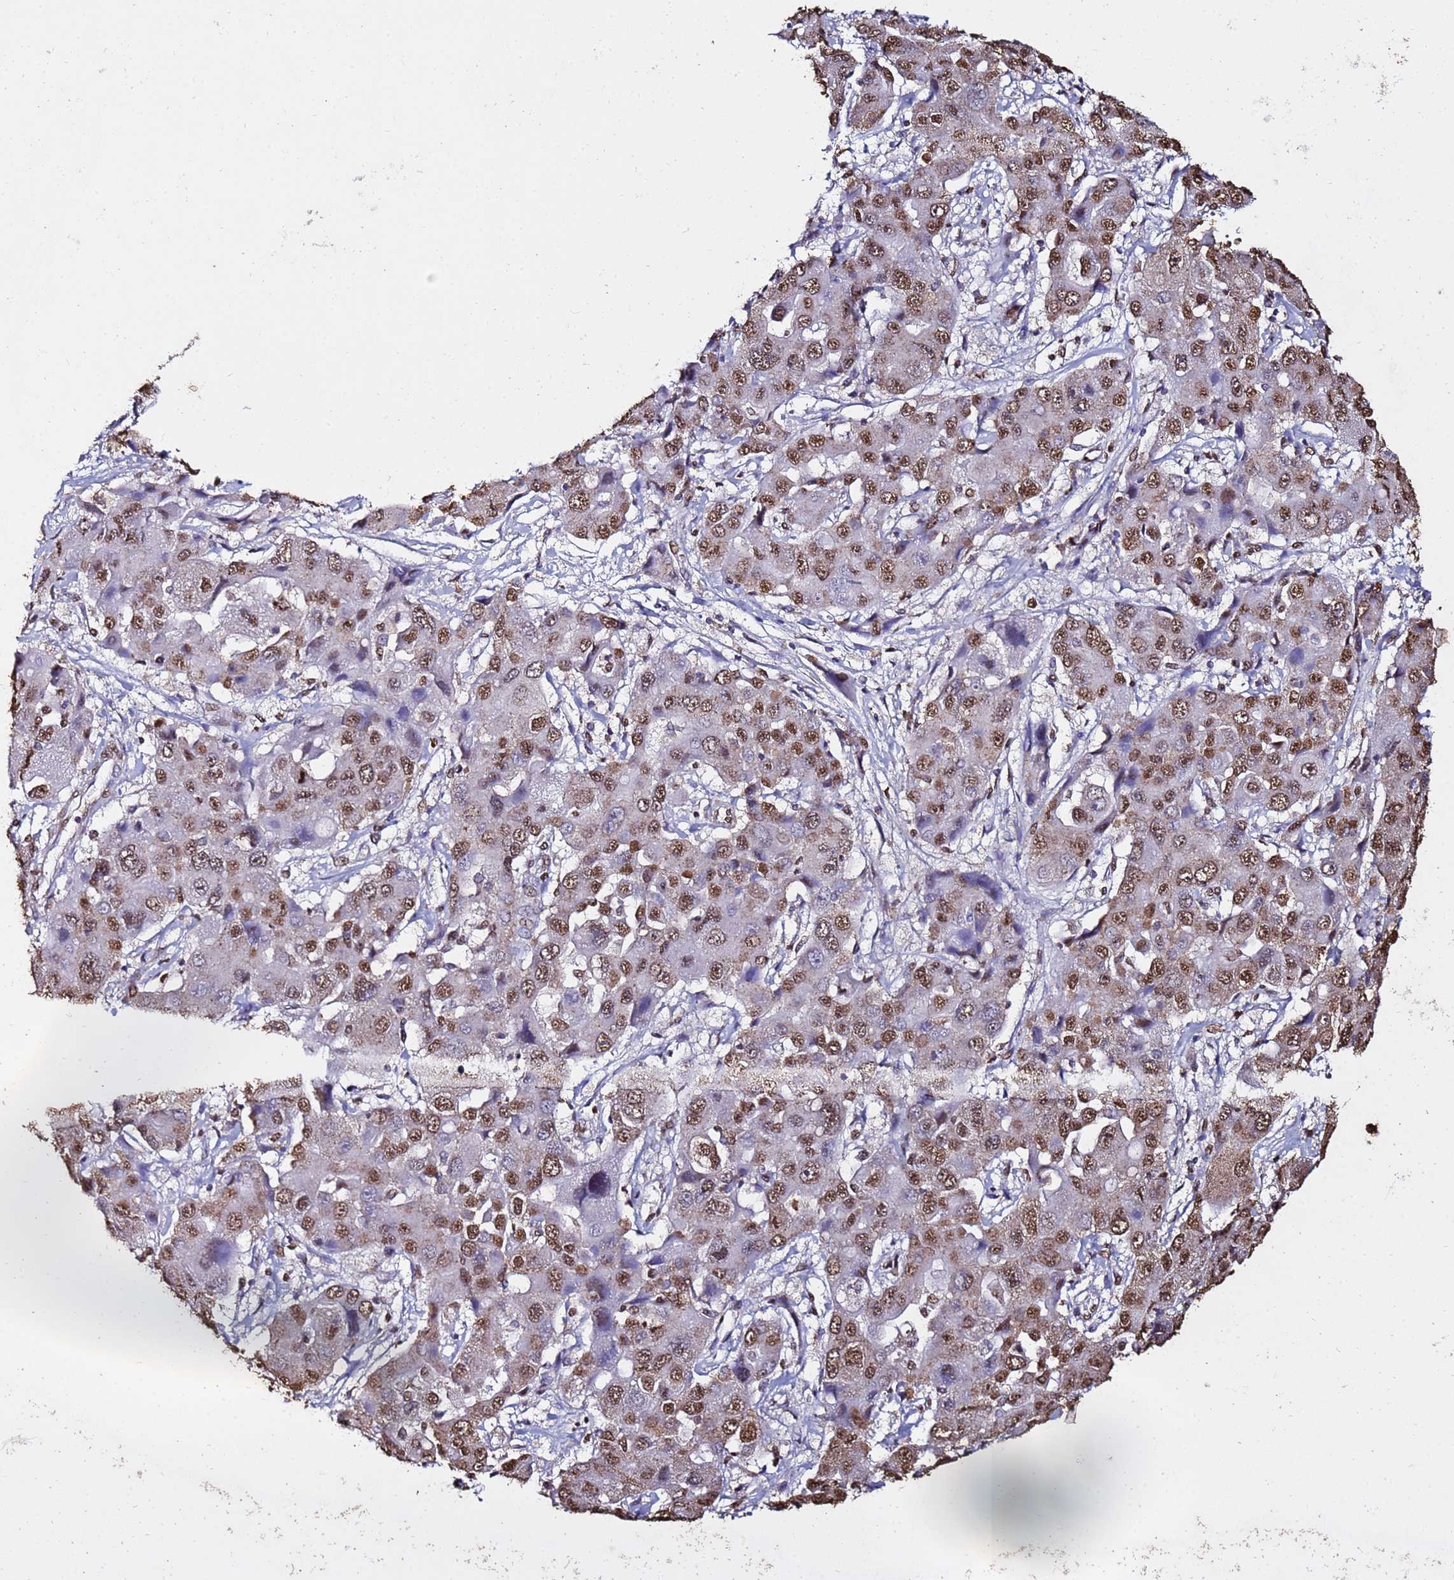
{"staining": {"intensity": "moderate", "quantity": ">75%", "location": "nuclear"}, "tissue": "liver cancer", "cell_type": "Tumor cells", "image_type": "cancer", "snomed": [{"axis": "morphology", "description": "Cholangiocarcinoma"}, {"axis": "topography", "description": "Liver"}], "caption": "The histopathology image shows a brown stain indicating the presence of a protein in the nuclear of tumor cells in liver cholangiocarcinoma.", "gene": "TRIP6", "patient": {"sex": "male", "age": 67}}